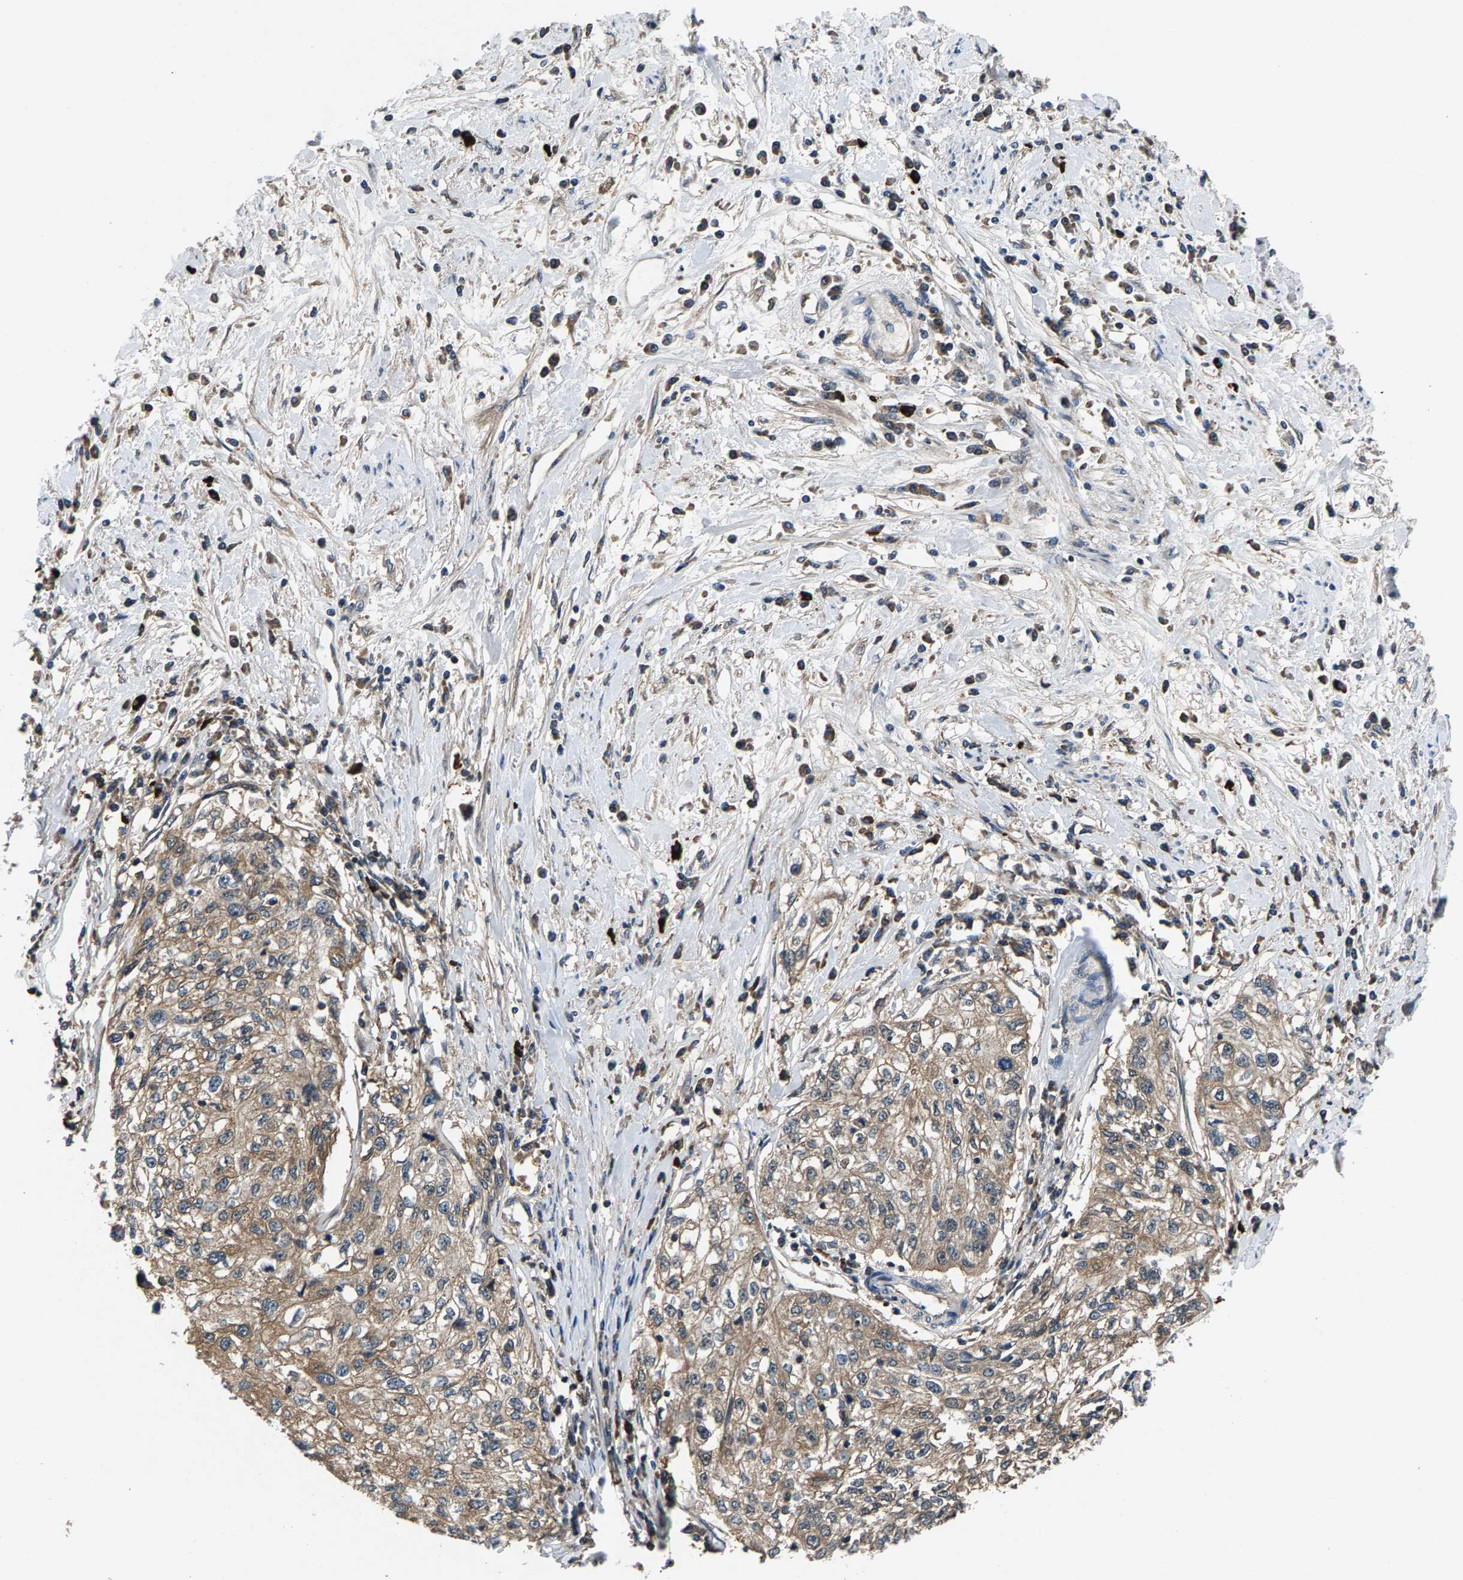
{"staining": {"intensity": "weak", "quantity": ">75%", "location": "cytoplasmic/membranous"}, "tissue": "cervical cancer", "cell_type": "Tumor cells", "image_type": "cancer", "snomed": [{"axis": "morphology", "description": "Squamous cell carcinoma, NOS"}, {"axis": "topography", "description": "Cervix"}], "caption": "A histopathology image of squamous cell carcinoma (cervical) stained for a protein exhibits weak cytoplasmic/membranous brown staining in tumor cells. (brown staining indicates protein expression, while blue staining denotes nuclei).", "gene": "FAM78A", "patient": {"sex": "female", "age": 57}}